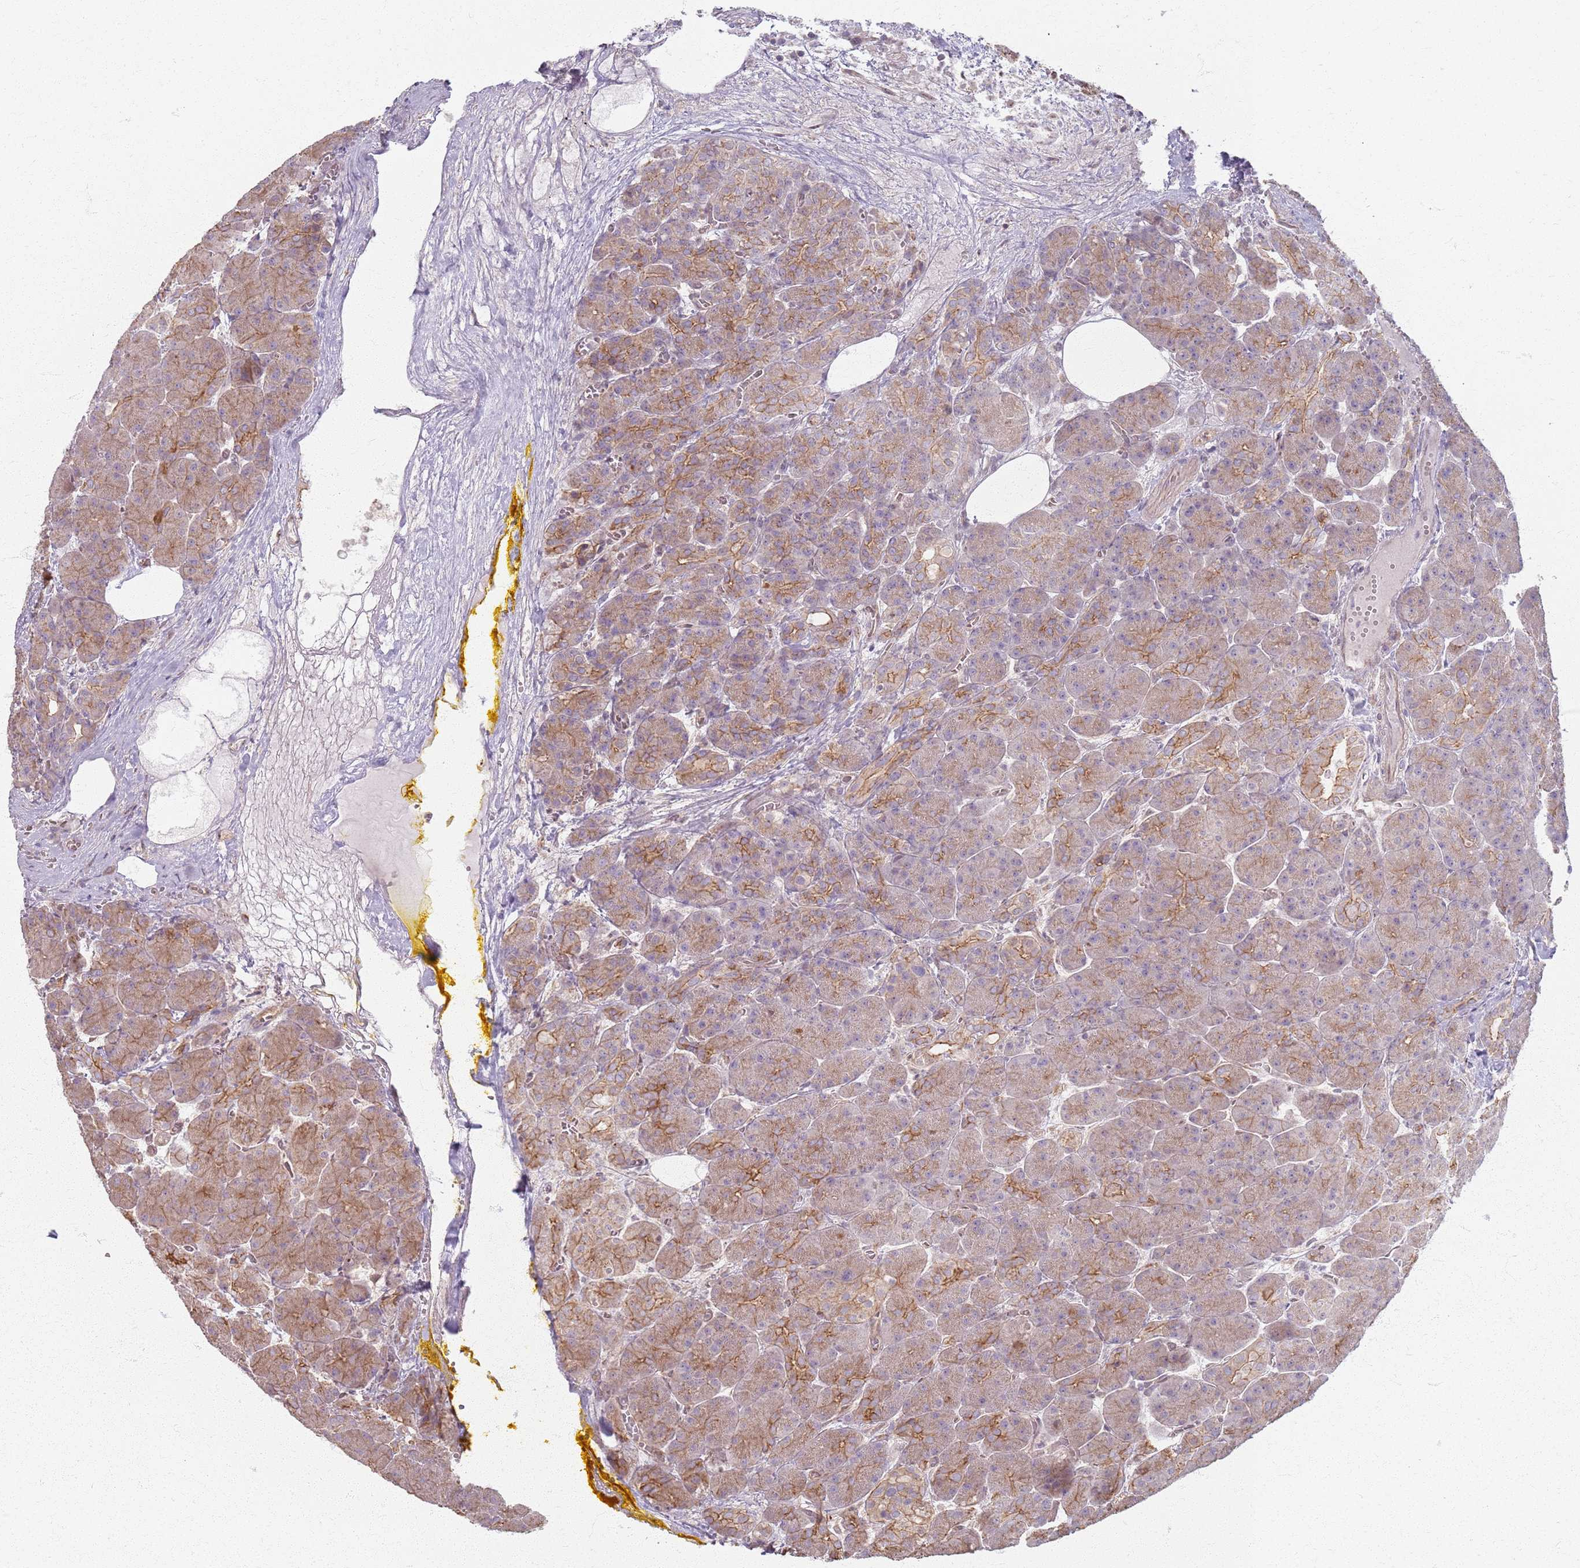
{"staining": {"intensity": "moderate", "quantity": "25%-75%", "location": "cytoplasmic/membranous"}, "tissue": "pancreas", "cell_type": "Exocrine glandular cells", "image_type": "normal", "snomed": [{"axis": "morphology", "description": "Normal tissue, NOS"}, {"axis": "topography", "description": "Pancreas"}], "caption": "This histopathology image shows immunohistochemistry (IHC) staining of unremarkable human pancreas, with medium moderate cytoplasmic/membranous expression in about 25%-75% of exocrine glandular cells.", "gene": "KCNA5", "patient": {"sex": "male", "age": 63}}